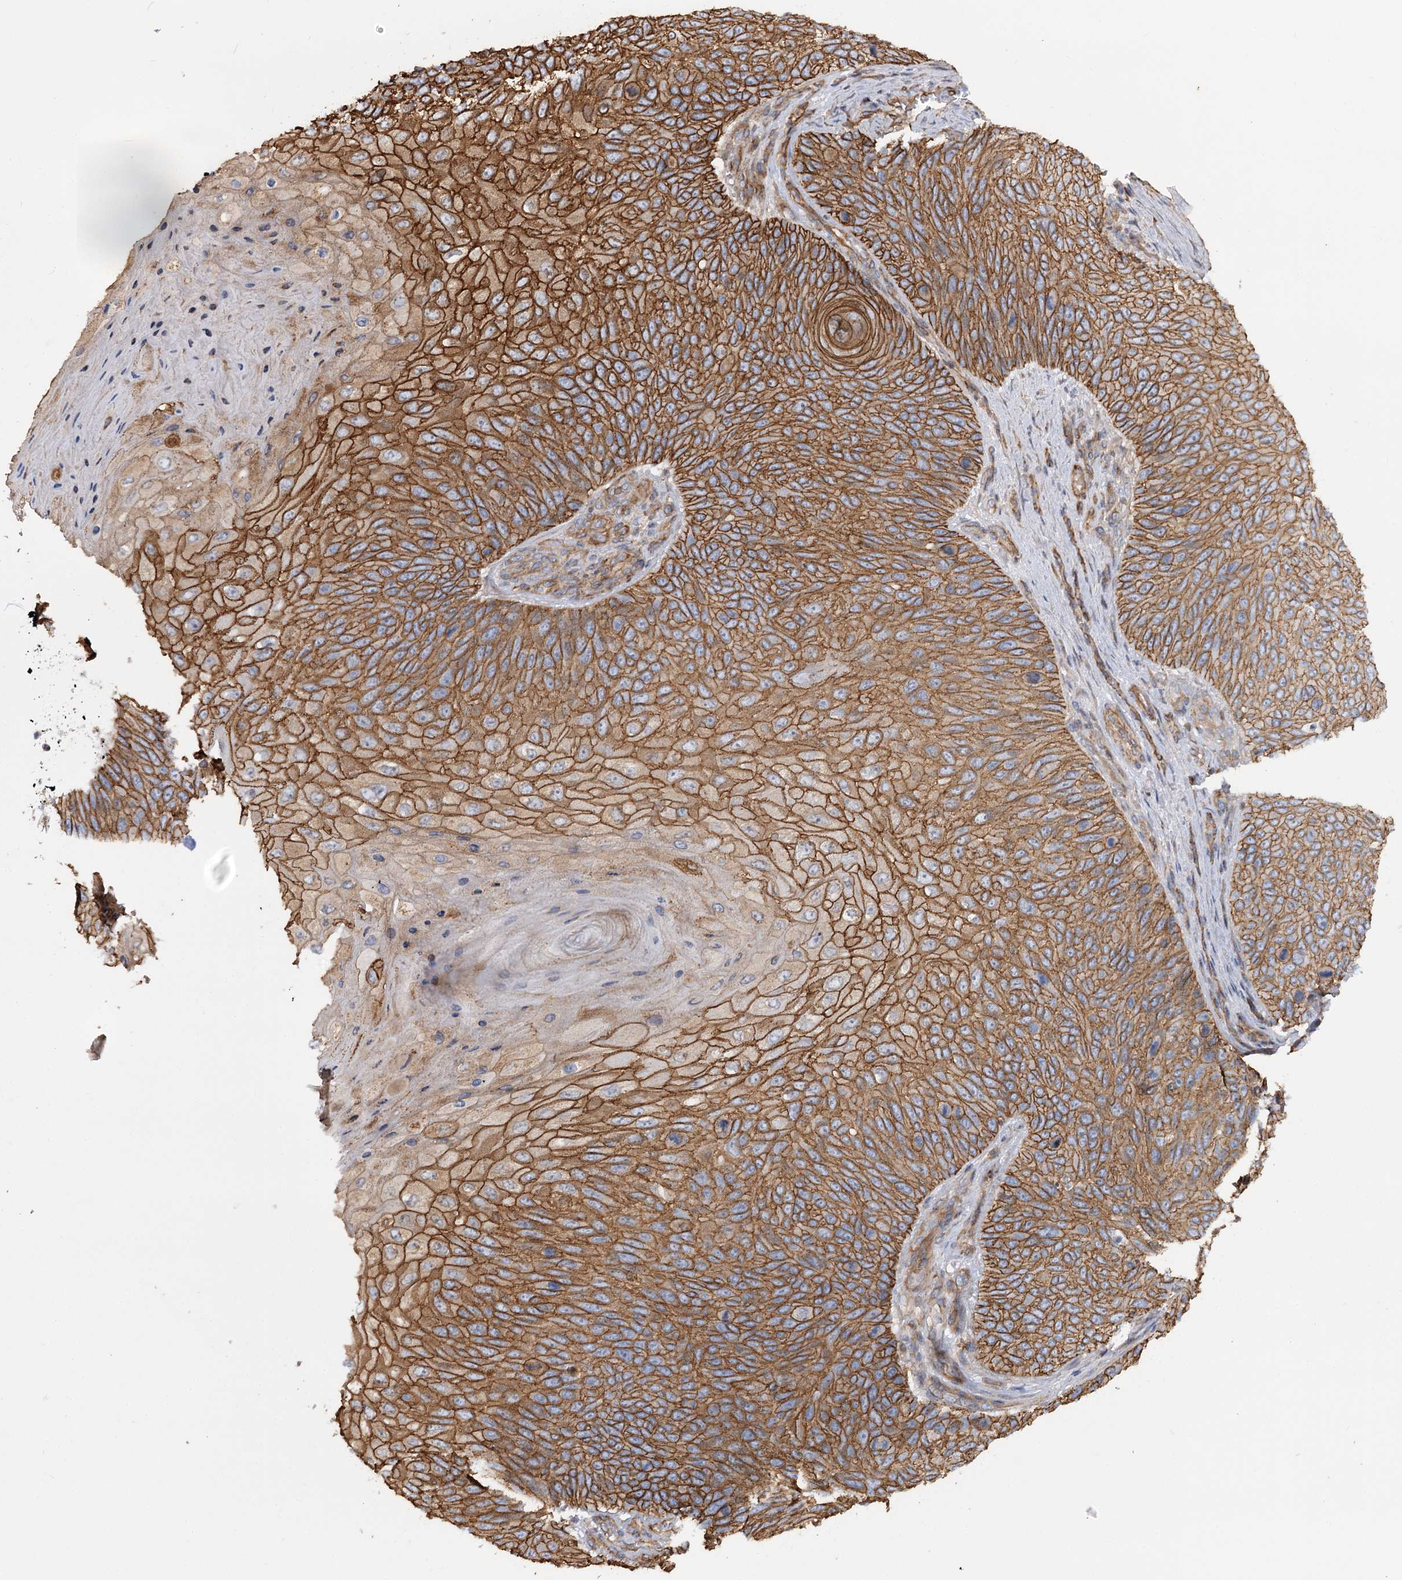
{"staining": {"intensity": "strong", "quantity": ">75%", "location": "cytoplasmic/membranous"}, "tissue": "skin cancer", "cell_type": "Tumor cells", "image_type": "cancer", "snomed": [{"axis": "morphology", "description": "Squamous cell carcinoma, NOS"}, {"axis": "topography", "description": "Skin"}], "caption": "Immunohistochemistry (IHC) of human skin cancer shows high levels of strong cytoplasmic/membranous staining in about >75% of tumor cells.", "gene": "SYNPO2", "patient": {"sex": "female", "age": 88}}